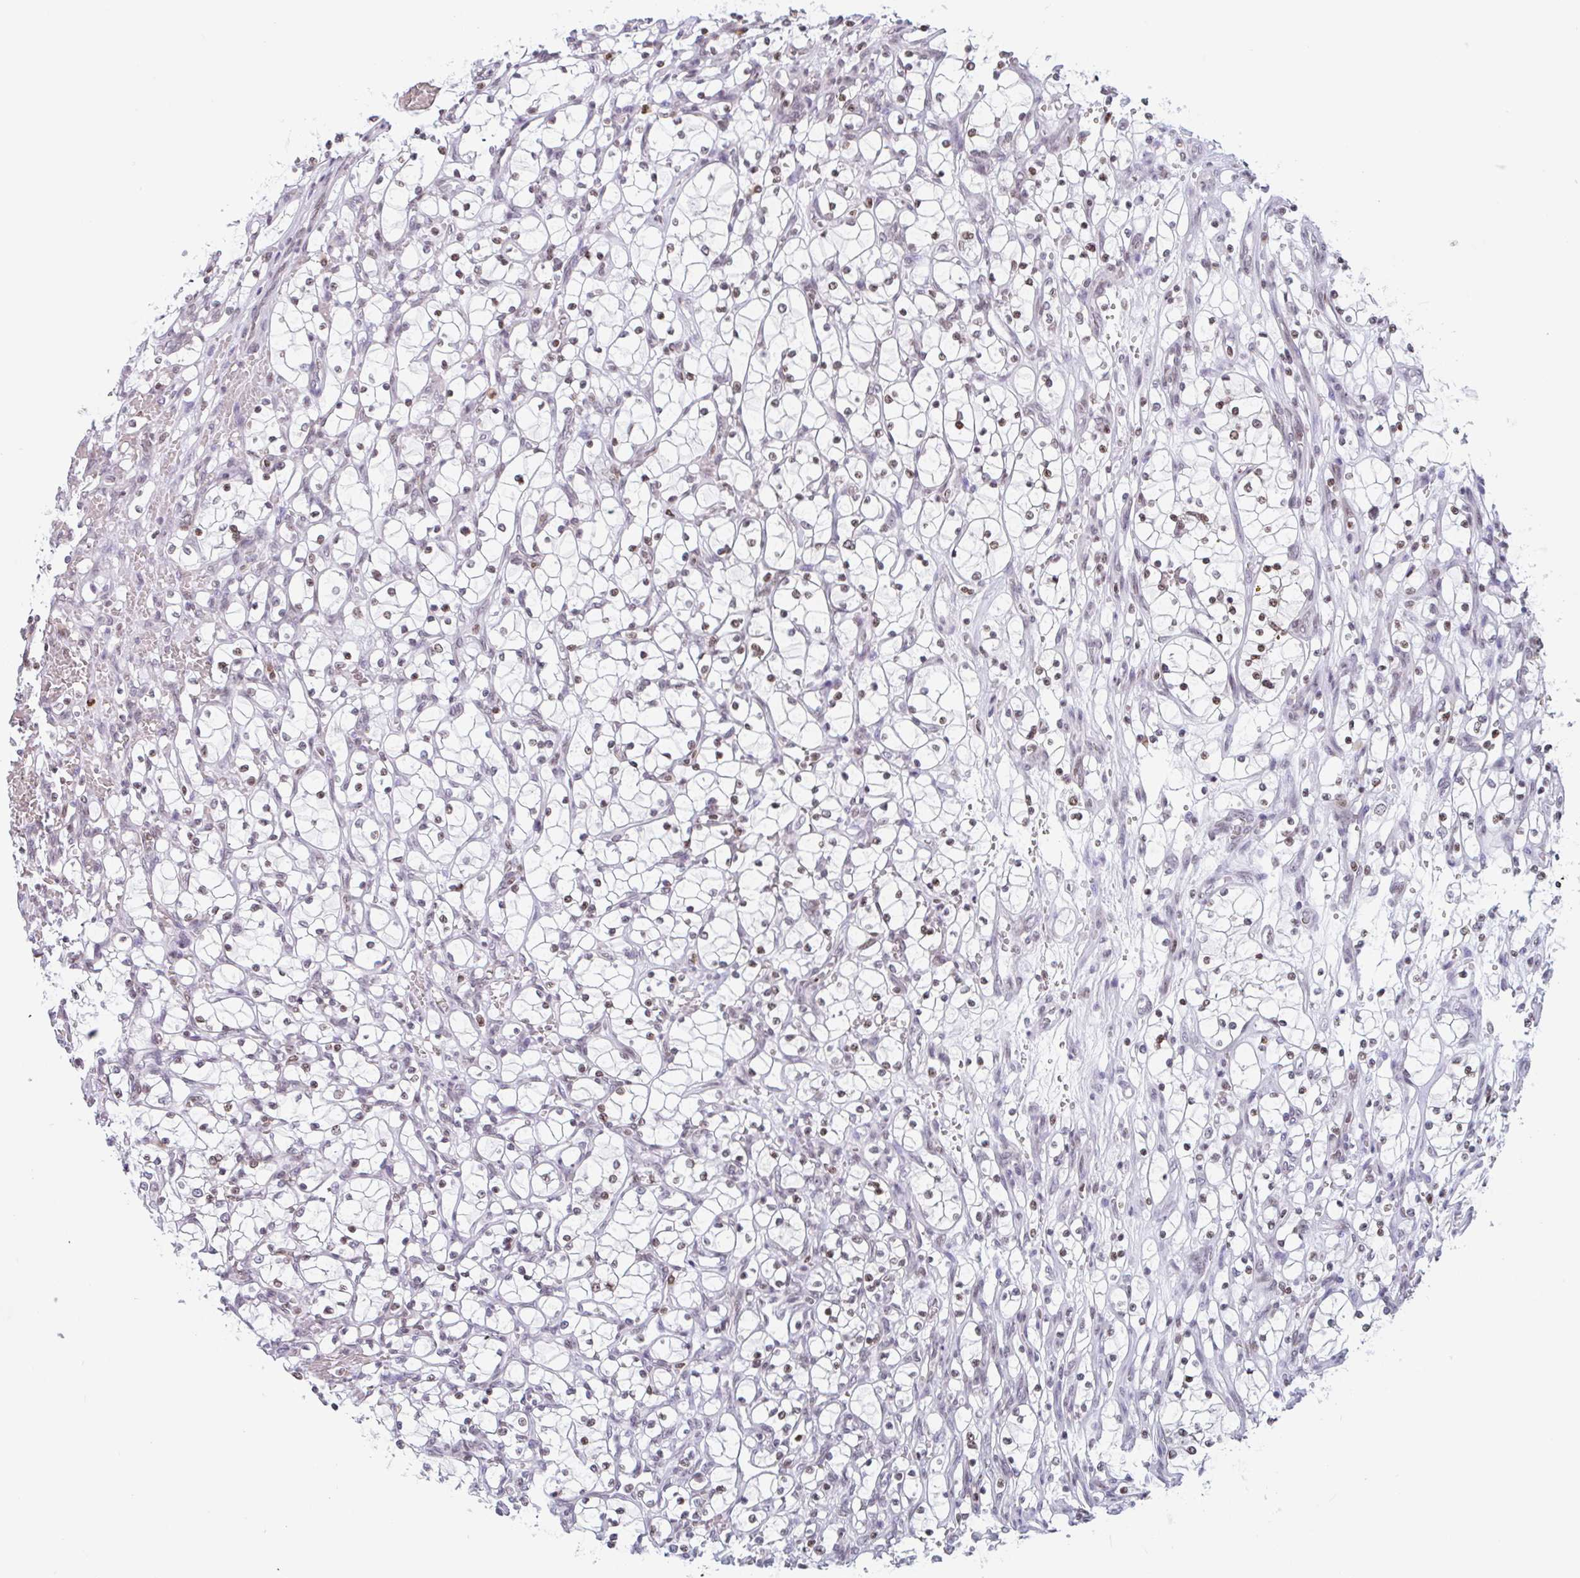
{"staining": {"intensity": "moderate", "quantity": ">75%", "location": "nuclear"}, "tissue": "renal cancer", "cell_type": "Tumor cells", "image_type": "cancer", "snomed": [{"axis": "morphology", "description": "Adenocarcinoma, NOS"}, {"axis": "topography", "description": "Kidney"}], "caption": "Immunohistochemical staining of human adenocarcinoma (renal) exhibits medium levels of moderate nuclear staining in about >75% of tumor cells.", "gene": "NOL6", "patient": {"sex": "female", "age": 69}}